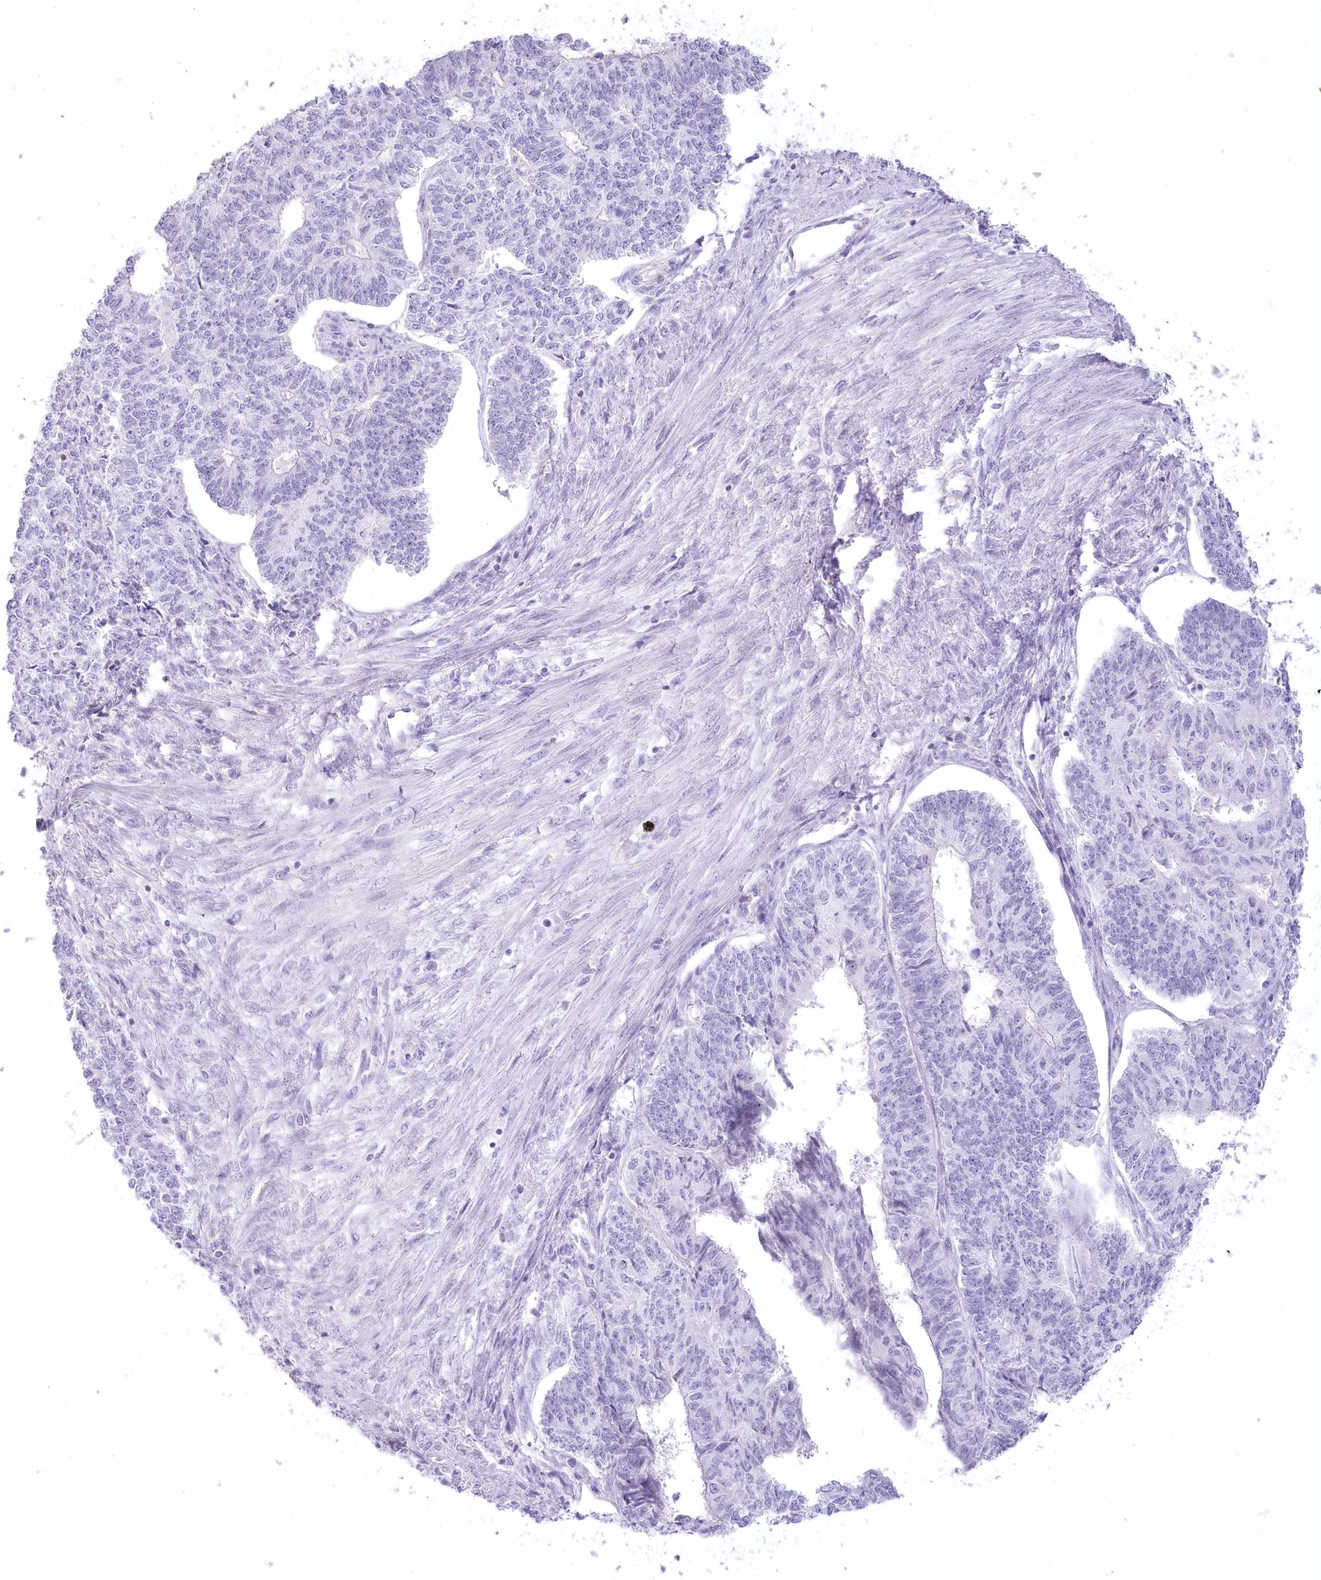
{"staining": {"intensity": "negative", "quantity": "none", "location": "none"}, "tissue": "endometrial cancer", "cell_type": "Tumor cells", "image_type": "cancer", "snomed": [{"axis": "morphology", "description": "Adenocarcinoma, NOS"}, {"axis": "topography", "description": "Endometrium"}], "caption": "The image reveals no staining of tumor cells in endometrial cancer (adenocarcinoma).", "gene": "MYOZ1", "patient": {"sex": "female", "age": 32}}